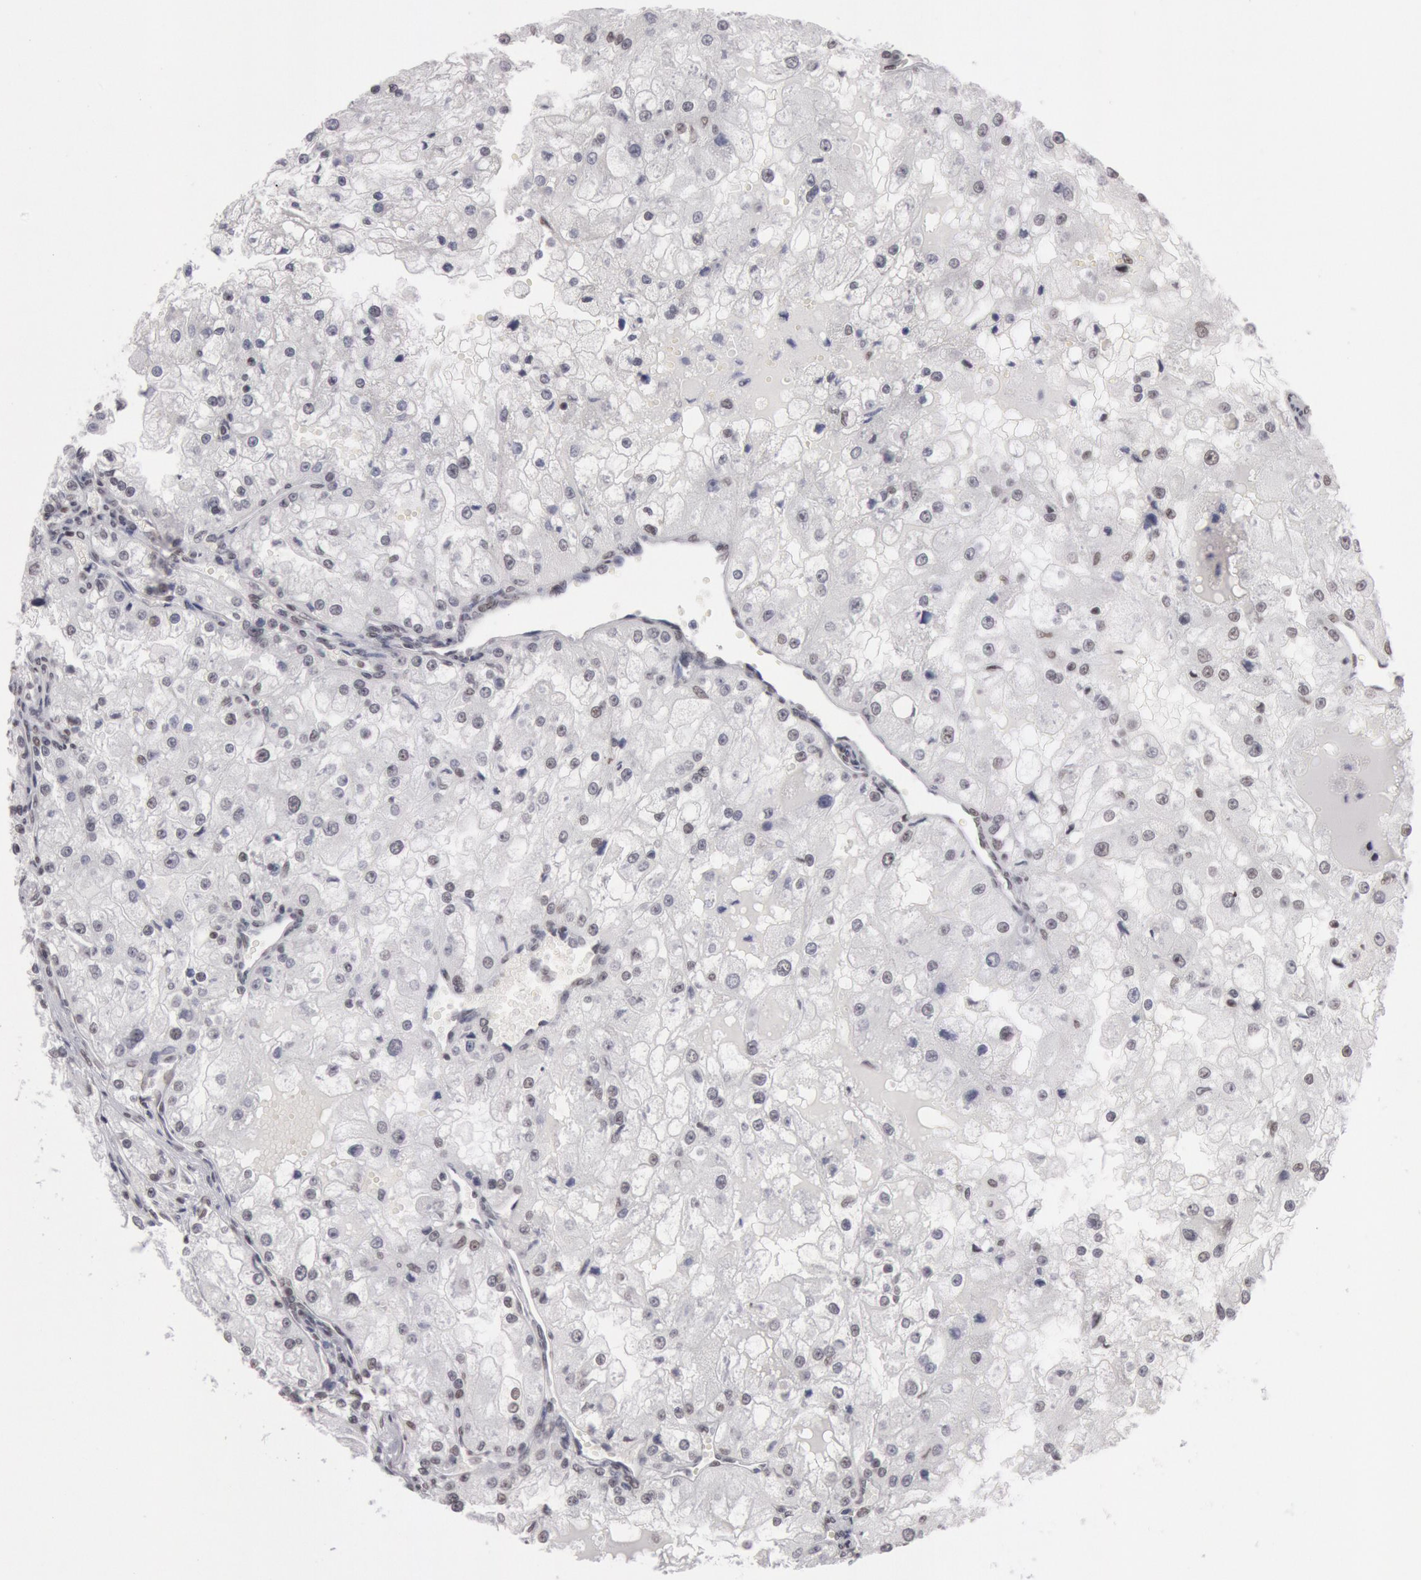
{"staining": {"intensity": "weak", "quantity": "<25%", "location": "nuclear"}, "tissue": "renal cancer", "cell_type": "Tumor cells", "image_type": "cancer", "snomed": [{"axis": "morphology", "description": "Adenocarcinoma, NOS"}, {"axis": "topography", "description": "Kidney"}], "caption": "Immunohistochemistry micrograph of neoplastic tissue: human renal cancer stained with DAB demonstrates no significant protein staining in tumor cells.", "gene": "ESS2", "patient": {"sex": "female", "age": 74}}